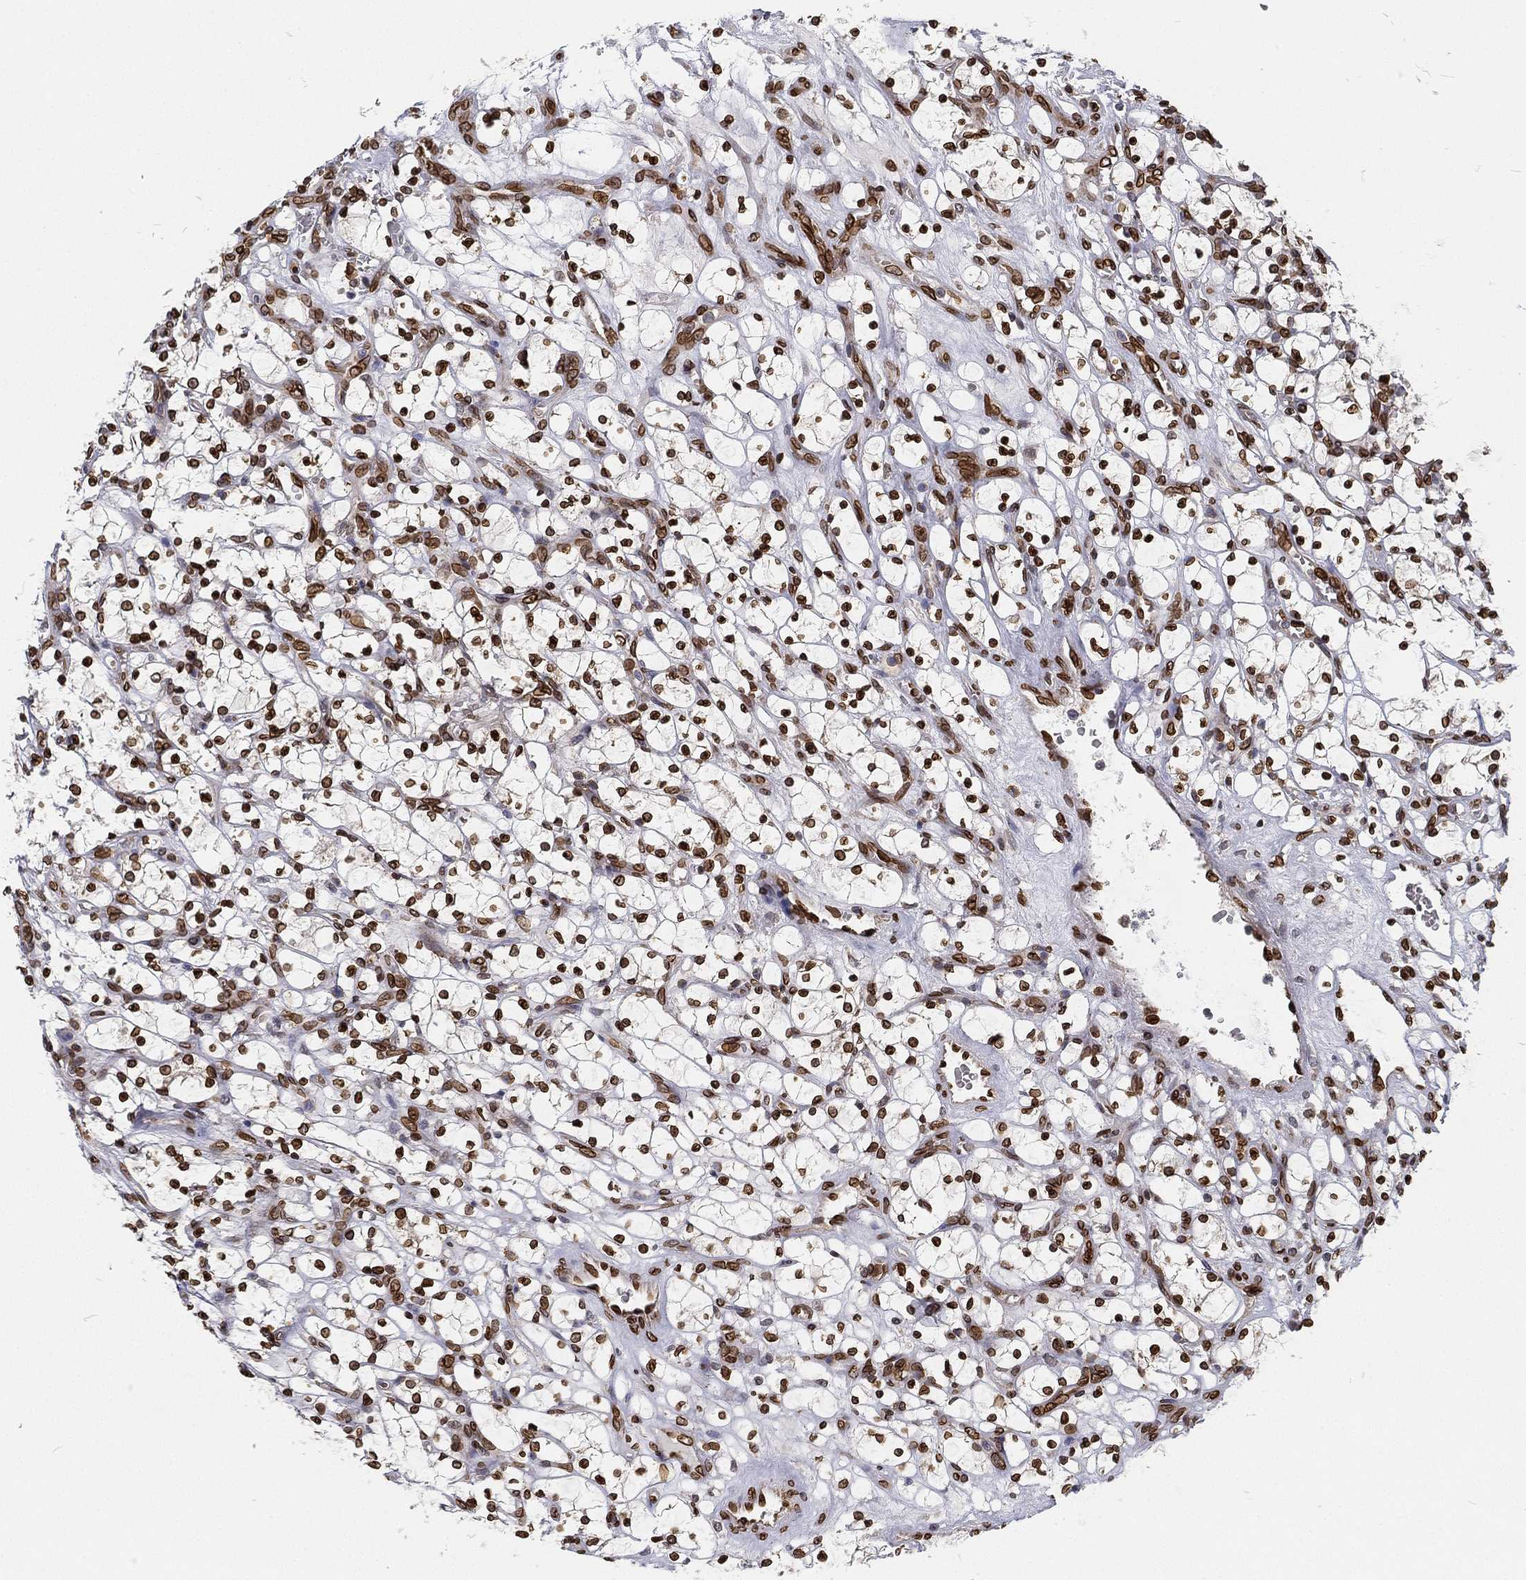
{"staining": {"intensity": "strong", "quantity": ">75%", "location": "nuclear"}, "tissue": "renal cancer", "cell_type": "Tumor cells", "image_type": "cancer", "snomed": [{"axis": "morphology", "description": "Adenocarcinoma, NOS"}, {"axis": "topography", "description": "Kidney"}], "caption": "Strong nuclear positivity is appreciated in approximately >75% of tumor cells in renal cancer (adenocarcinoma).", "gene": "PALB2", "patient": {"sex": "female", "age": 69}}